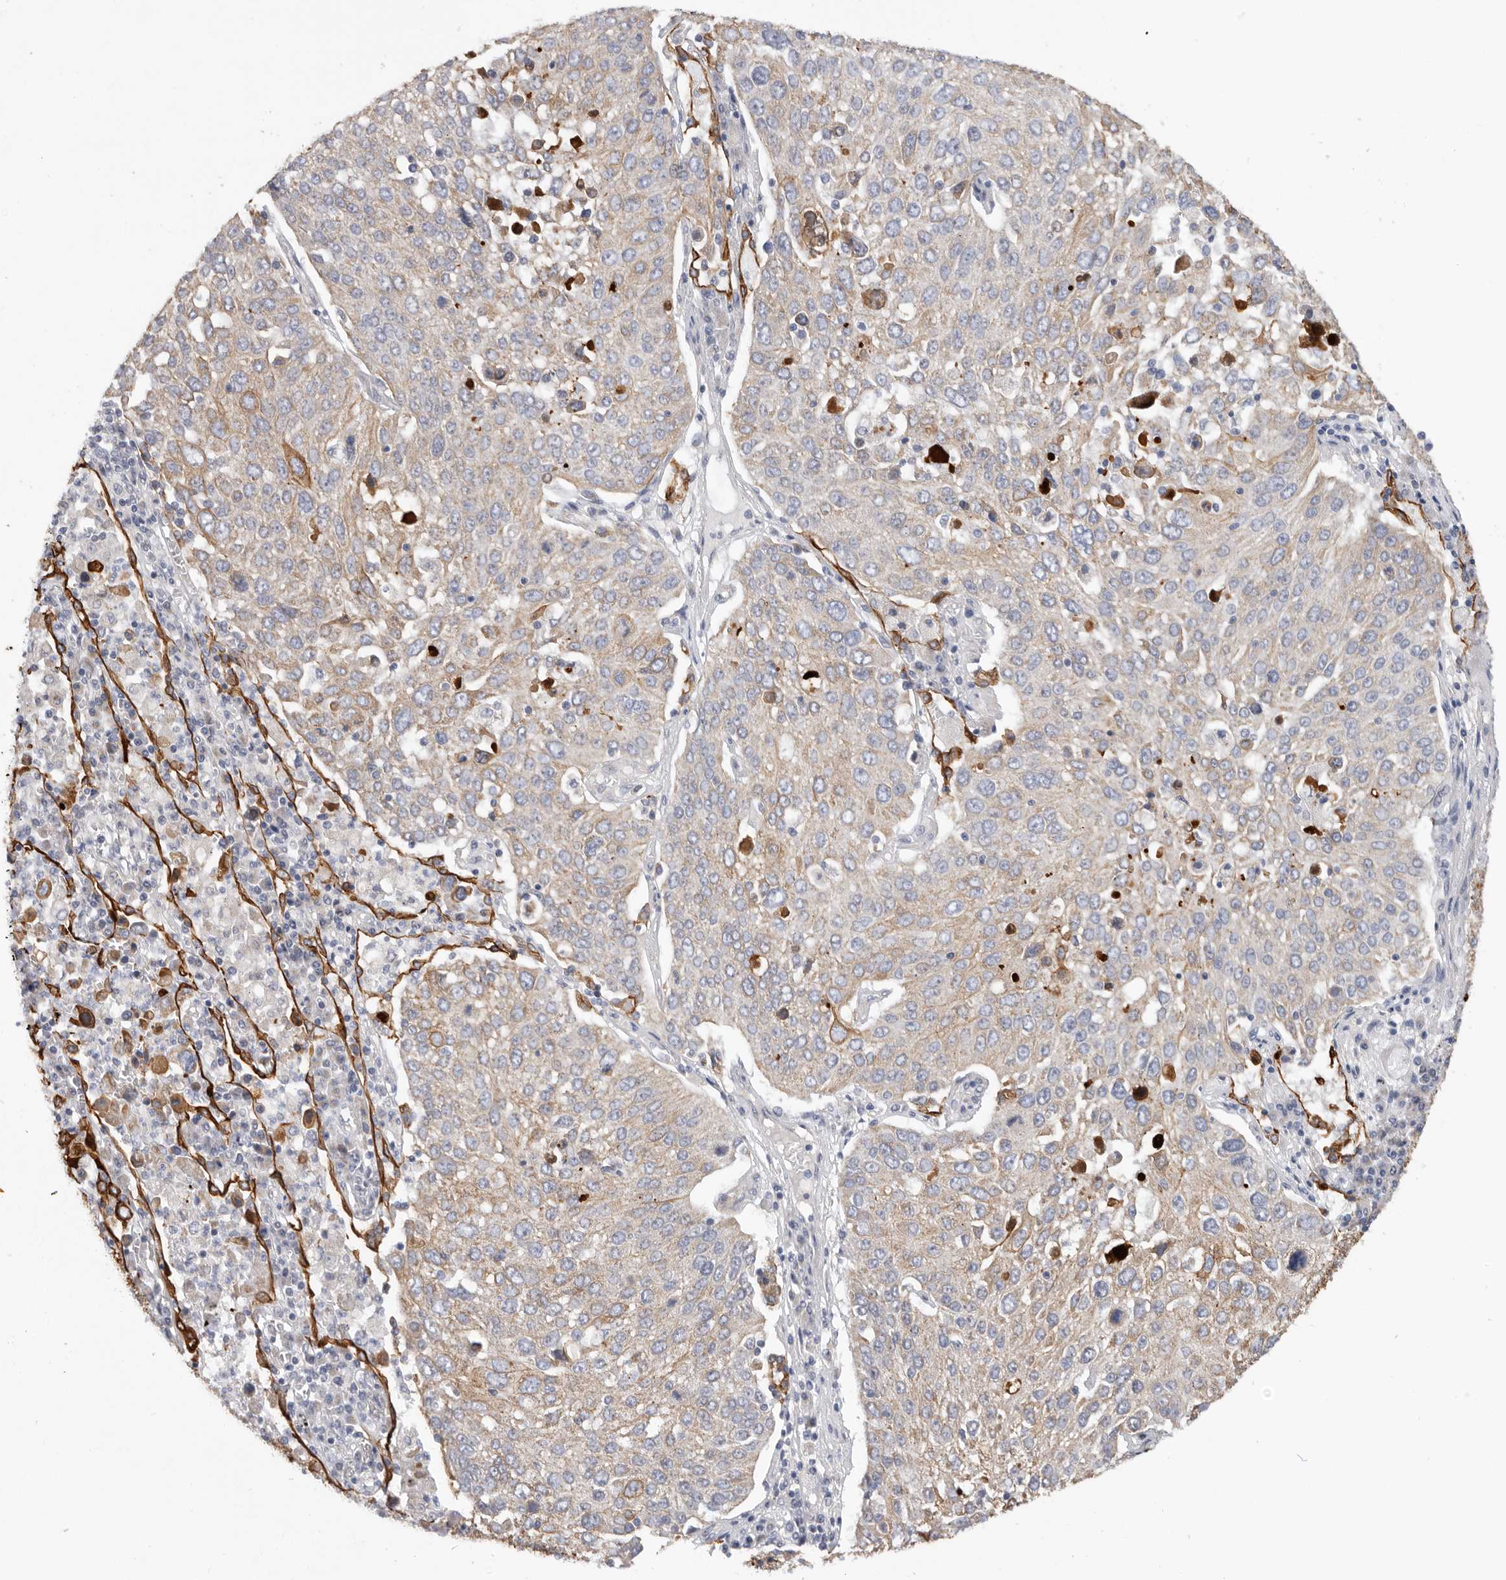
{"staining": {"intensity": "weak", "quantity": ">75%", "location": "cytoplasmic/membranous"}, "tissue": "lung cancer", "cell_type": "Tumor cells", "image_type": "cancer", "snomed": [{"axis": "morphology", "description": "Squamous cell carcinoma, NOS"}, {"axis": "topography", "description": "Lung"}], "caption": "This micrograph shows squamous cell carcinoma (lung) stained with immunohistochemistry to label a protein in brown. The cytoplasmic/membranous of tumor cells show weak positivity for the protein. Nuclei are counter-stained blue.", "gene": "MTFR1L", "patient": {"sex": "male", "age": 65}}